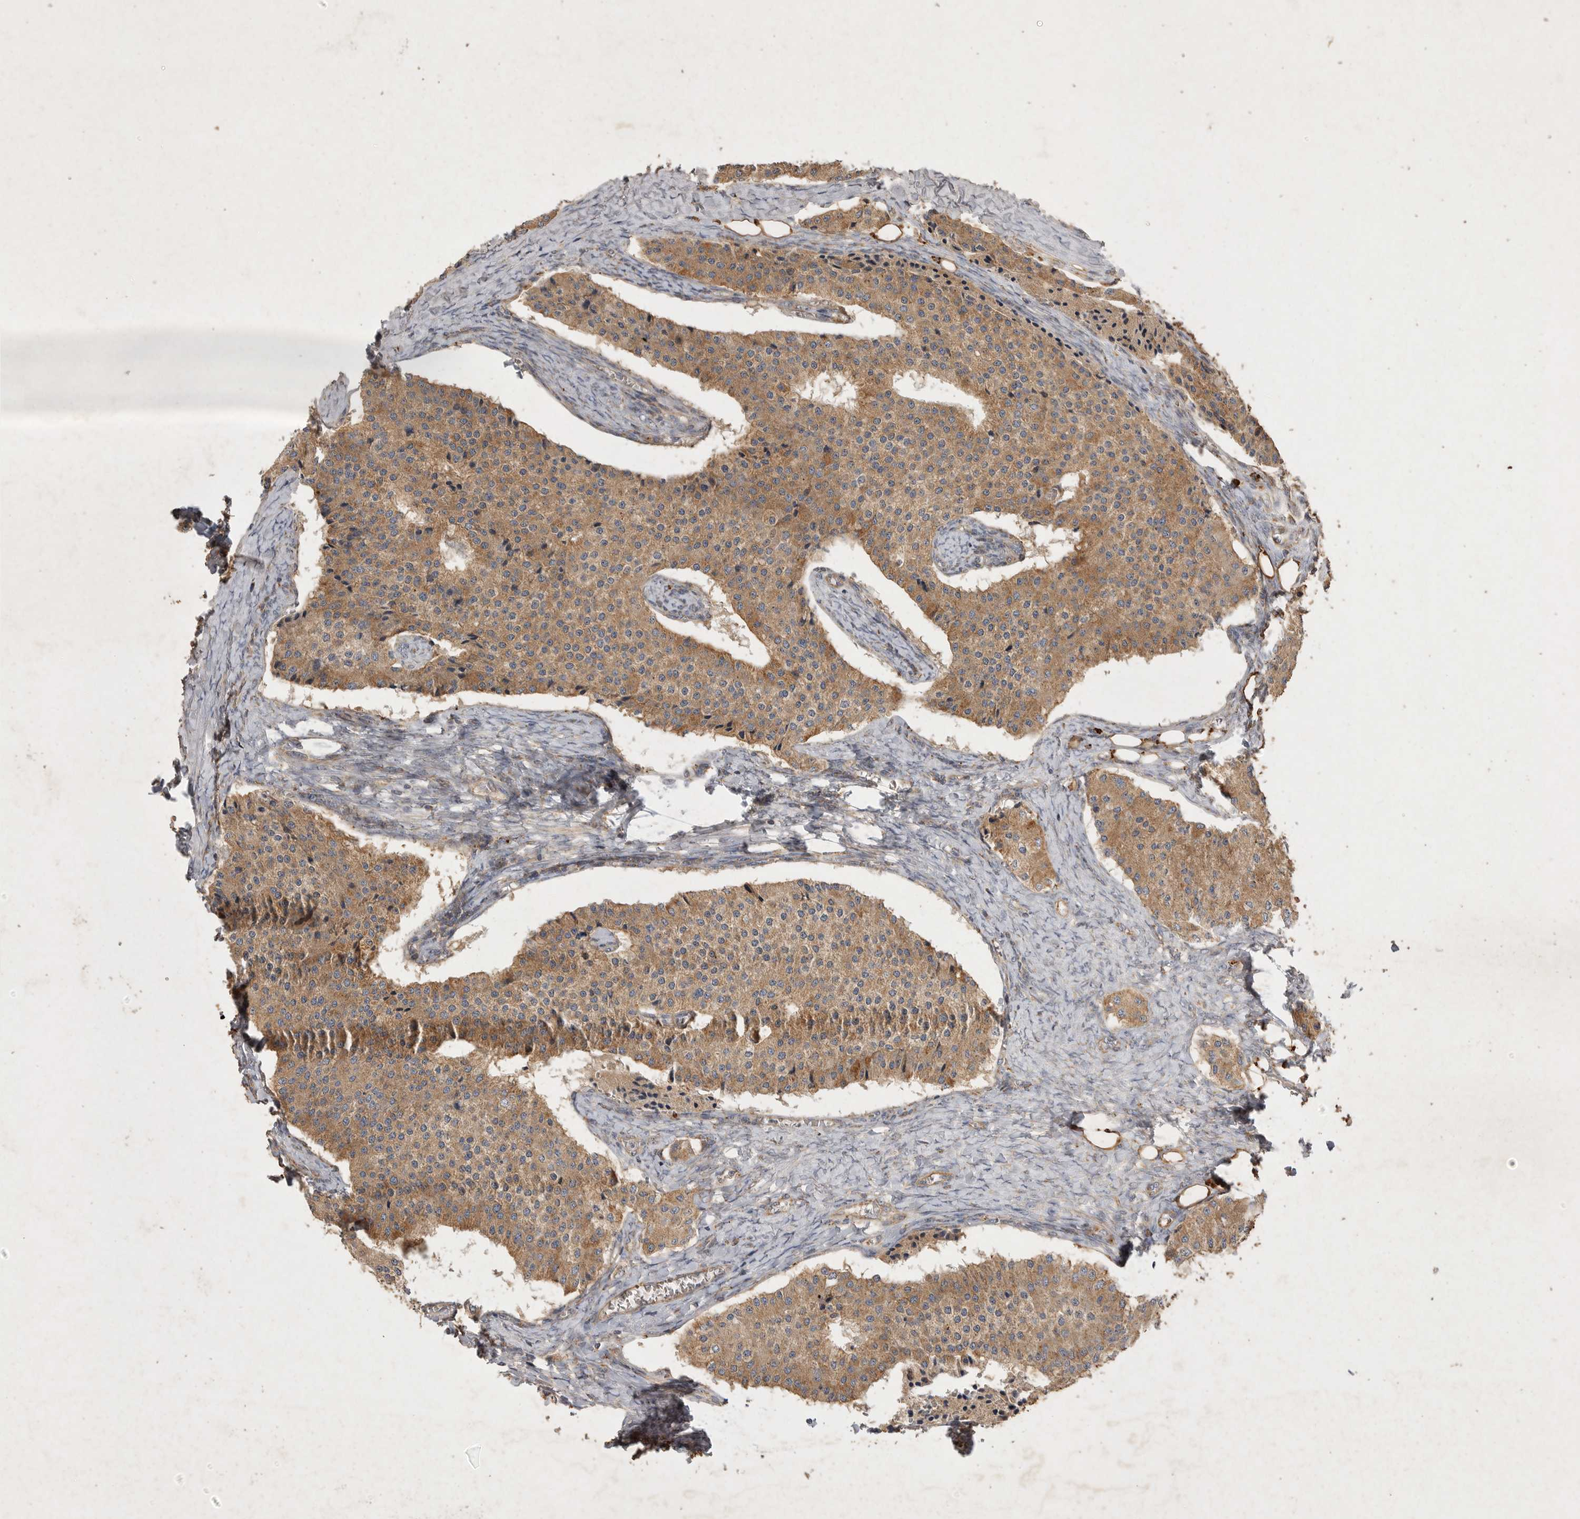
{"staining": {"intensity": "moderate", "quantity": ">75%", "location": "cytoplasmic/membranous"}, "tissue": "carcinoid", "cell_type": "Tumor cells", "image_type": "cancer", "snomed": [{"axis": "morphology", "description": "Carcinoid, malignant, NOS"}, {"axis": "topography", "description": "Colon"}], "caption": "IHC micrograph of neoplastic tissue: human carcinoid stained using immunohistochemistry shows medium levels of moderate protein expression localized specifically in the cytoplasmic/membranous of tumor cells, appearing as a cytoplasmic/membranous brown color.", "gene": "MRPL41", "patient": {"sex": "female", "age": 52}}